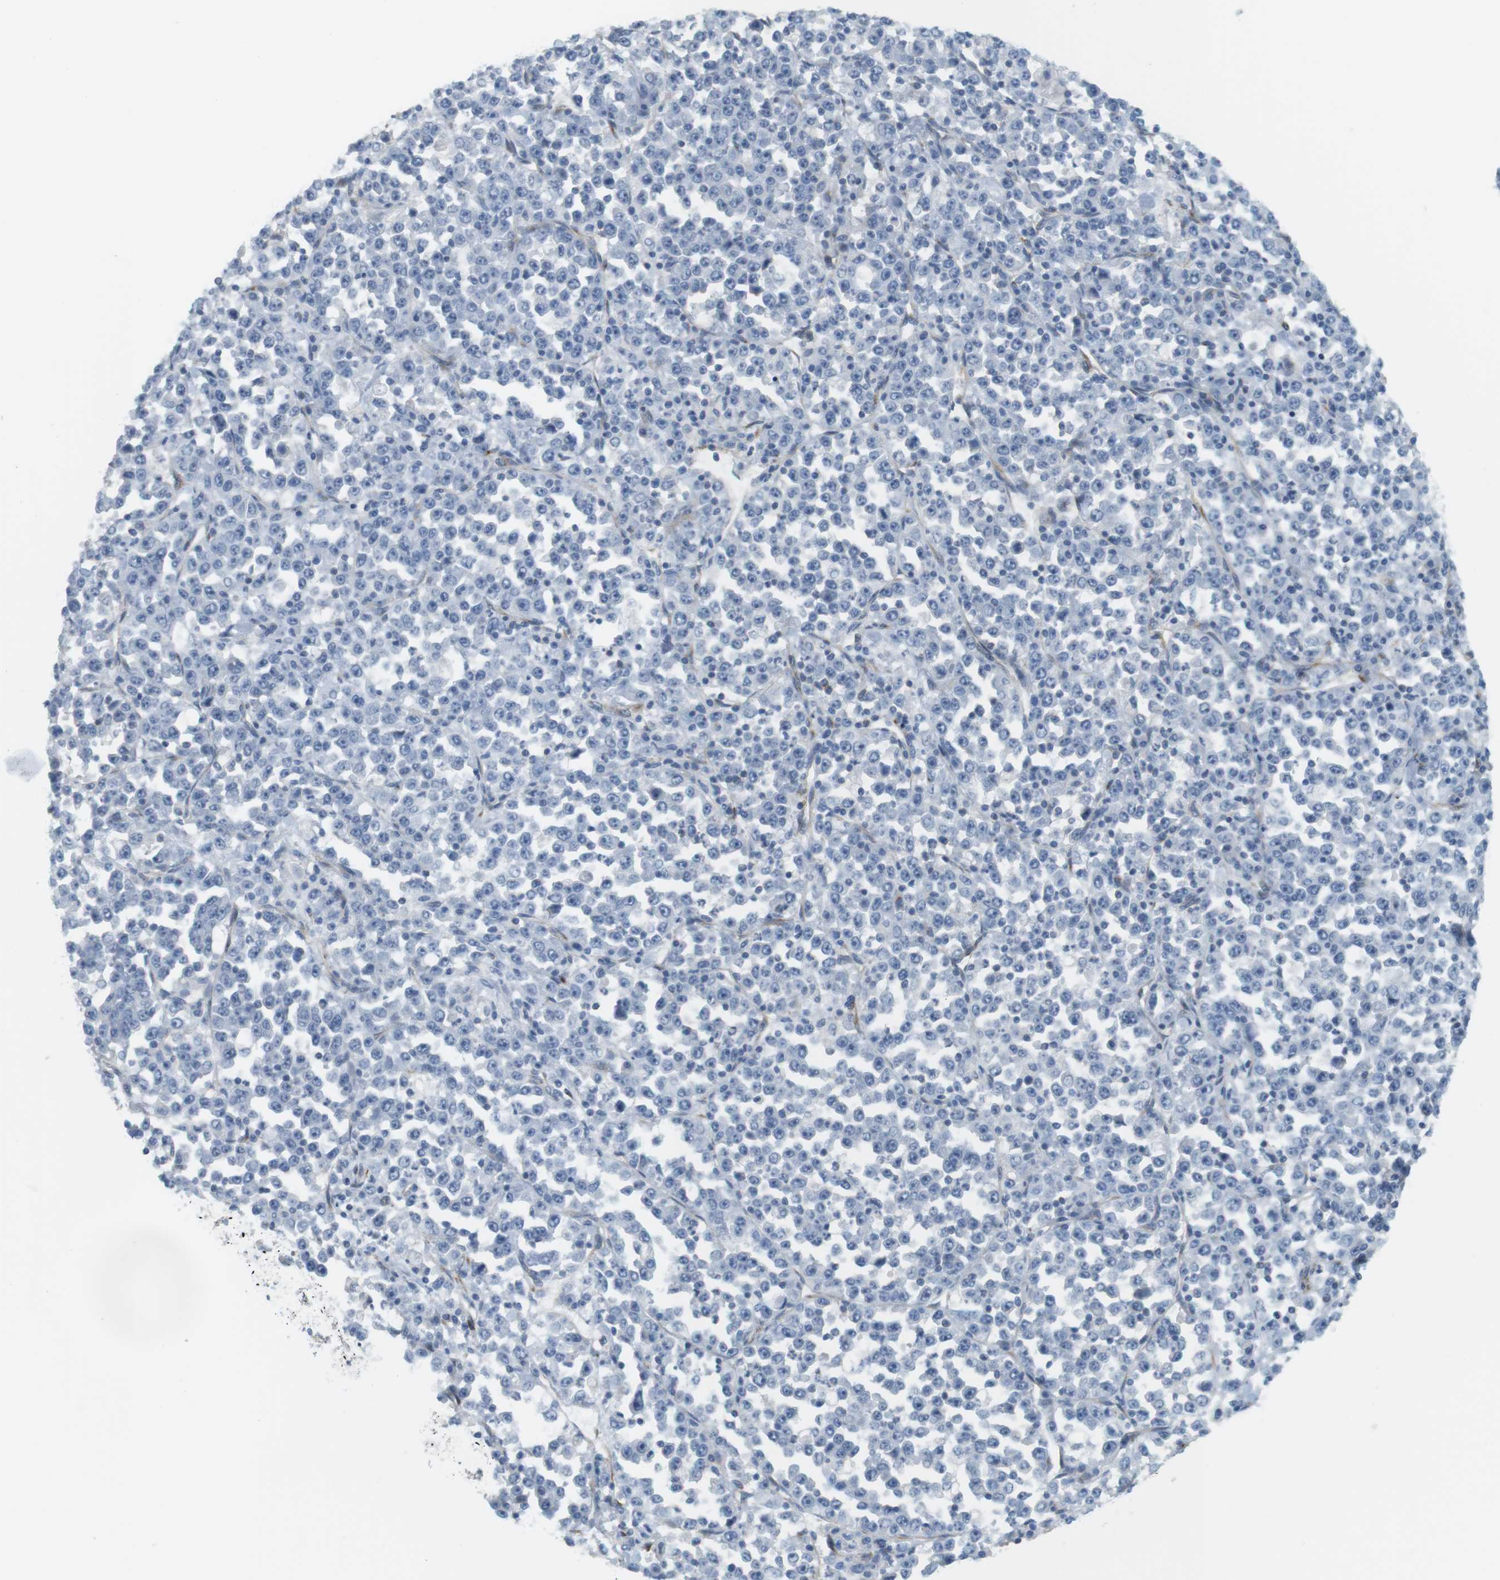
{"staining": {"intensity": "negative", "quantity": "none", "location": "none"}, "tissue": "stomach cancer", "cell_type": "Tumor cells", "image_type": "cancer", "snomed": [{"axis": "morphology", "description": "Normal tissue, NOS"}, {"axis": "morphology", "description": "Adenocarcinoma, NOS"}, {"axis": "topography", "description": "Stomach, upper"}, {"axis": "topography", "description": "Stomach"}], "caption": "A high-resolution photomicrograph shows immunohistochemistry (IHC) staining of adenocarcinoma (stomach), which reveals no significant expression in tumor cells.", "gene": "F2R", "patient": {"sex": "male", "age": 59}}